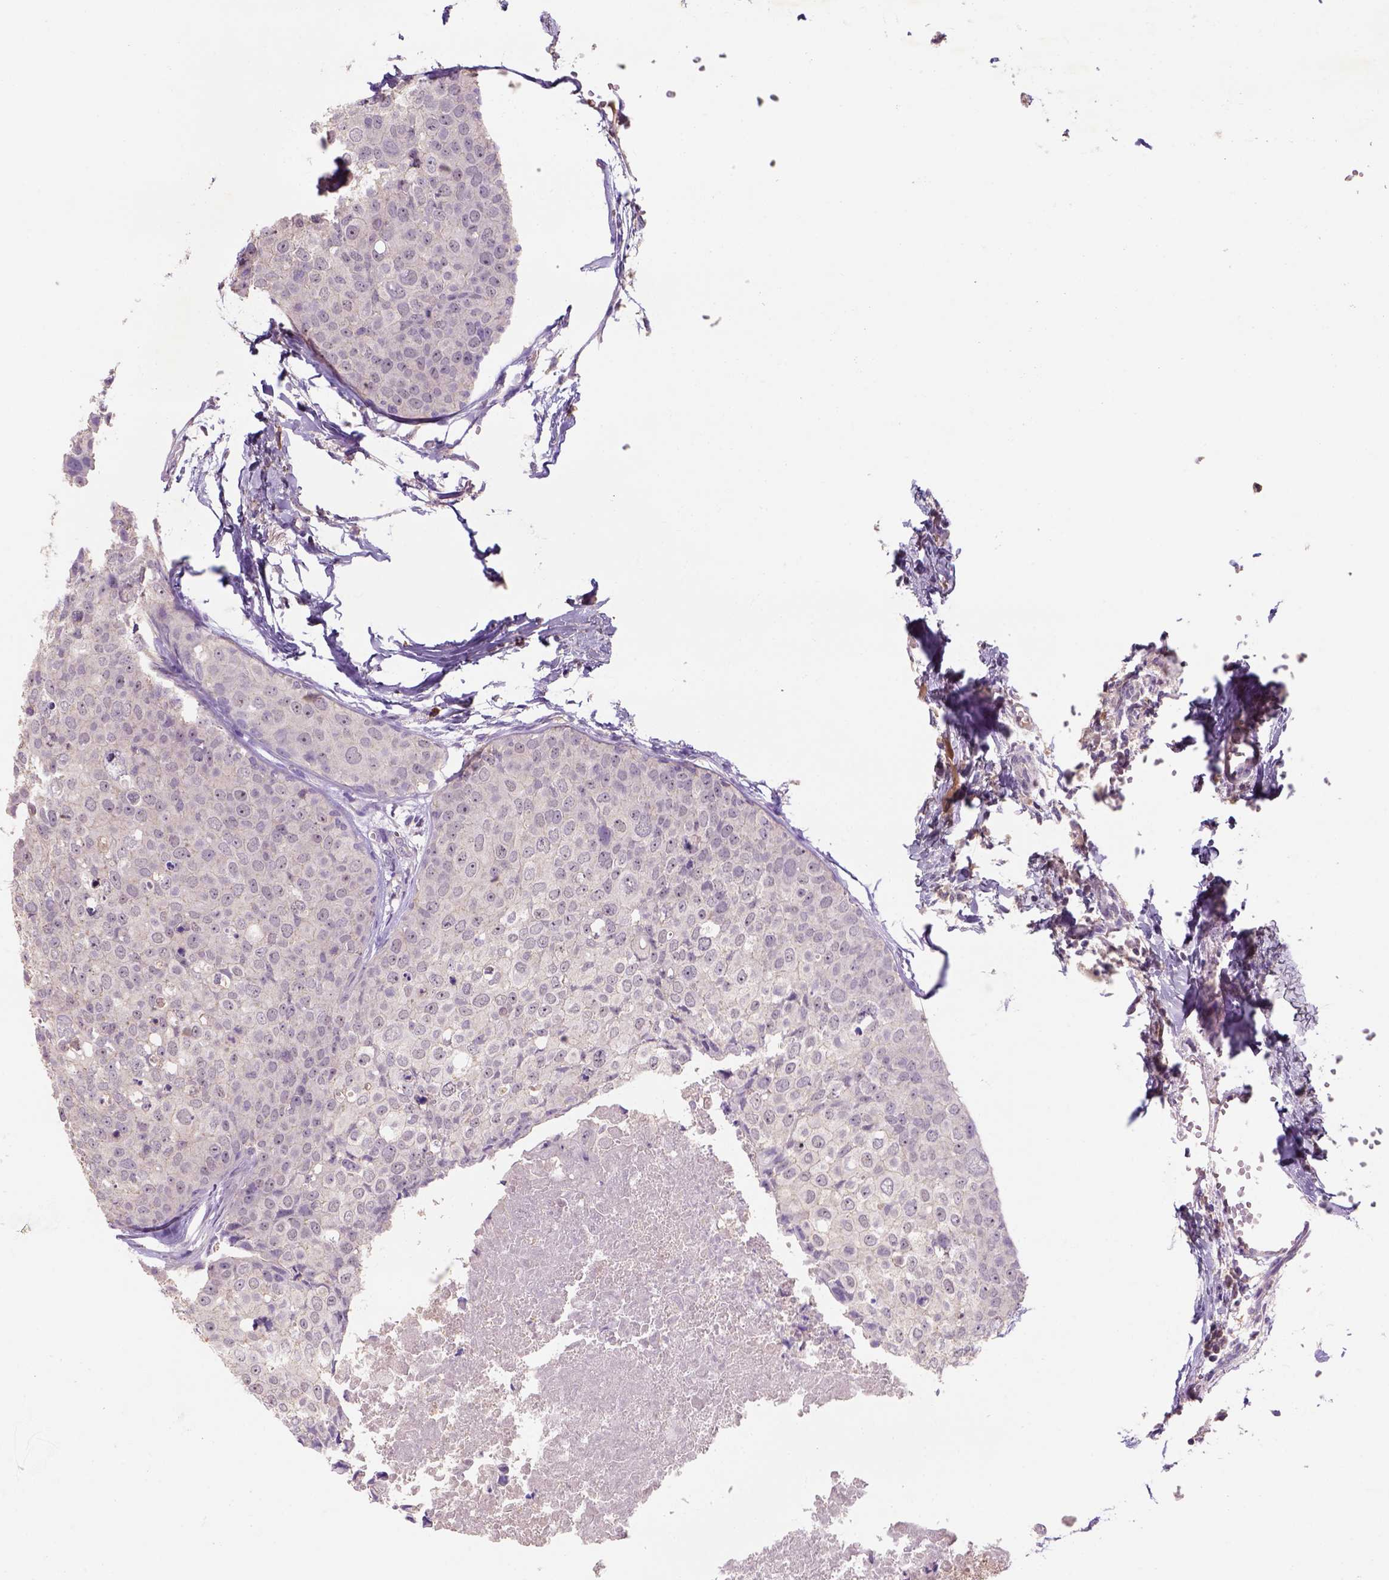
{"staining": {"intensity": "weak", "quantity": ">75%", "location": "cytoplasmic/membranous,nuclear"}, "tissue": "breast cancer", "cell_type": "Tumor cells", "image_type": "cancer", "snomed": [{"axis": "morphology", "description": "Duct carcinoma"}, {"axis": "topography", "description": "Breast"}], "caption": "Breast cancer stained with immunohistochemistry (IHC) demonstrates weak cytoplasmic/membranous and nuclear positivity in approximately >75% of tumor cells.", "gene": "SCML4", "patient": {"sex": "female", "age": 38}}